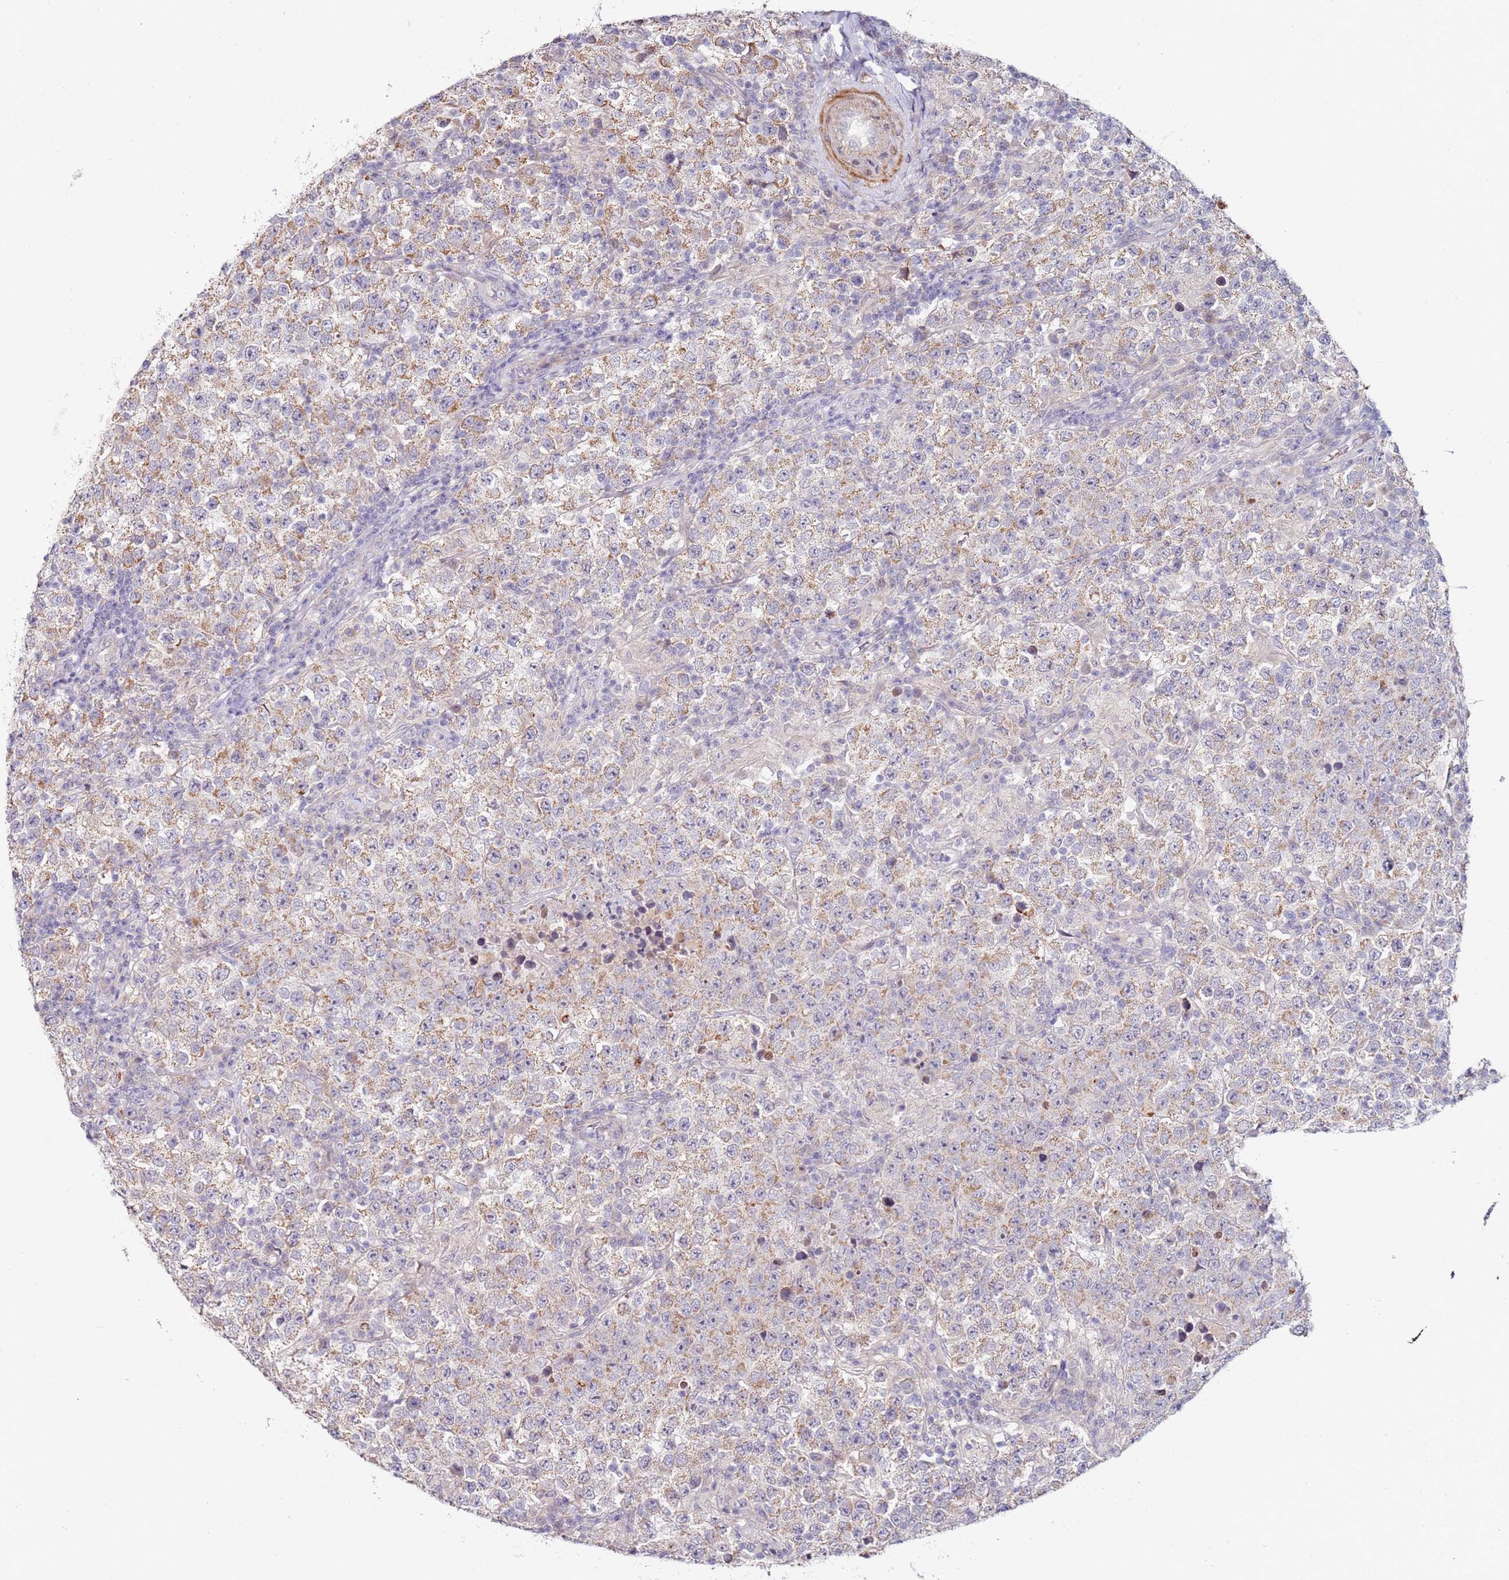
{"staining": {"intensity": "moderate", "quantity": "25%-75%", "location": "cytoplasmic/membranous"}, "tissue": "testis cancer", "cell_type": "Tumor cells", "image_type": "cancer", "snomed": [{"axis": "morphology", "description": "Seminoma, NOS"}, {"axis": "morphology", "description": "Carcinoma, Embryonal, NOS"}, {"axis": "topography", "description": "Testis"}], "caption": "Testis embryonal carcinoma tissue displays moderate cytoplasmic/membranous positivity in about 25%-75% of tumor cells", "gene": "RARS2", "patient": {"sex": "male", "age": 41}}